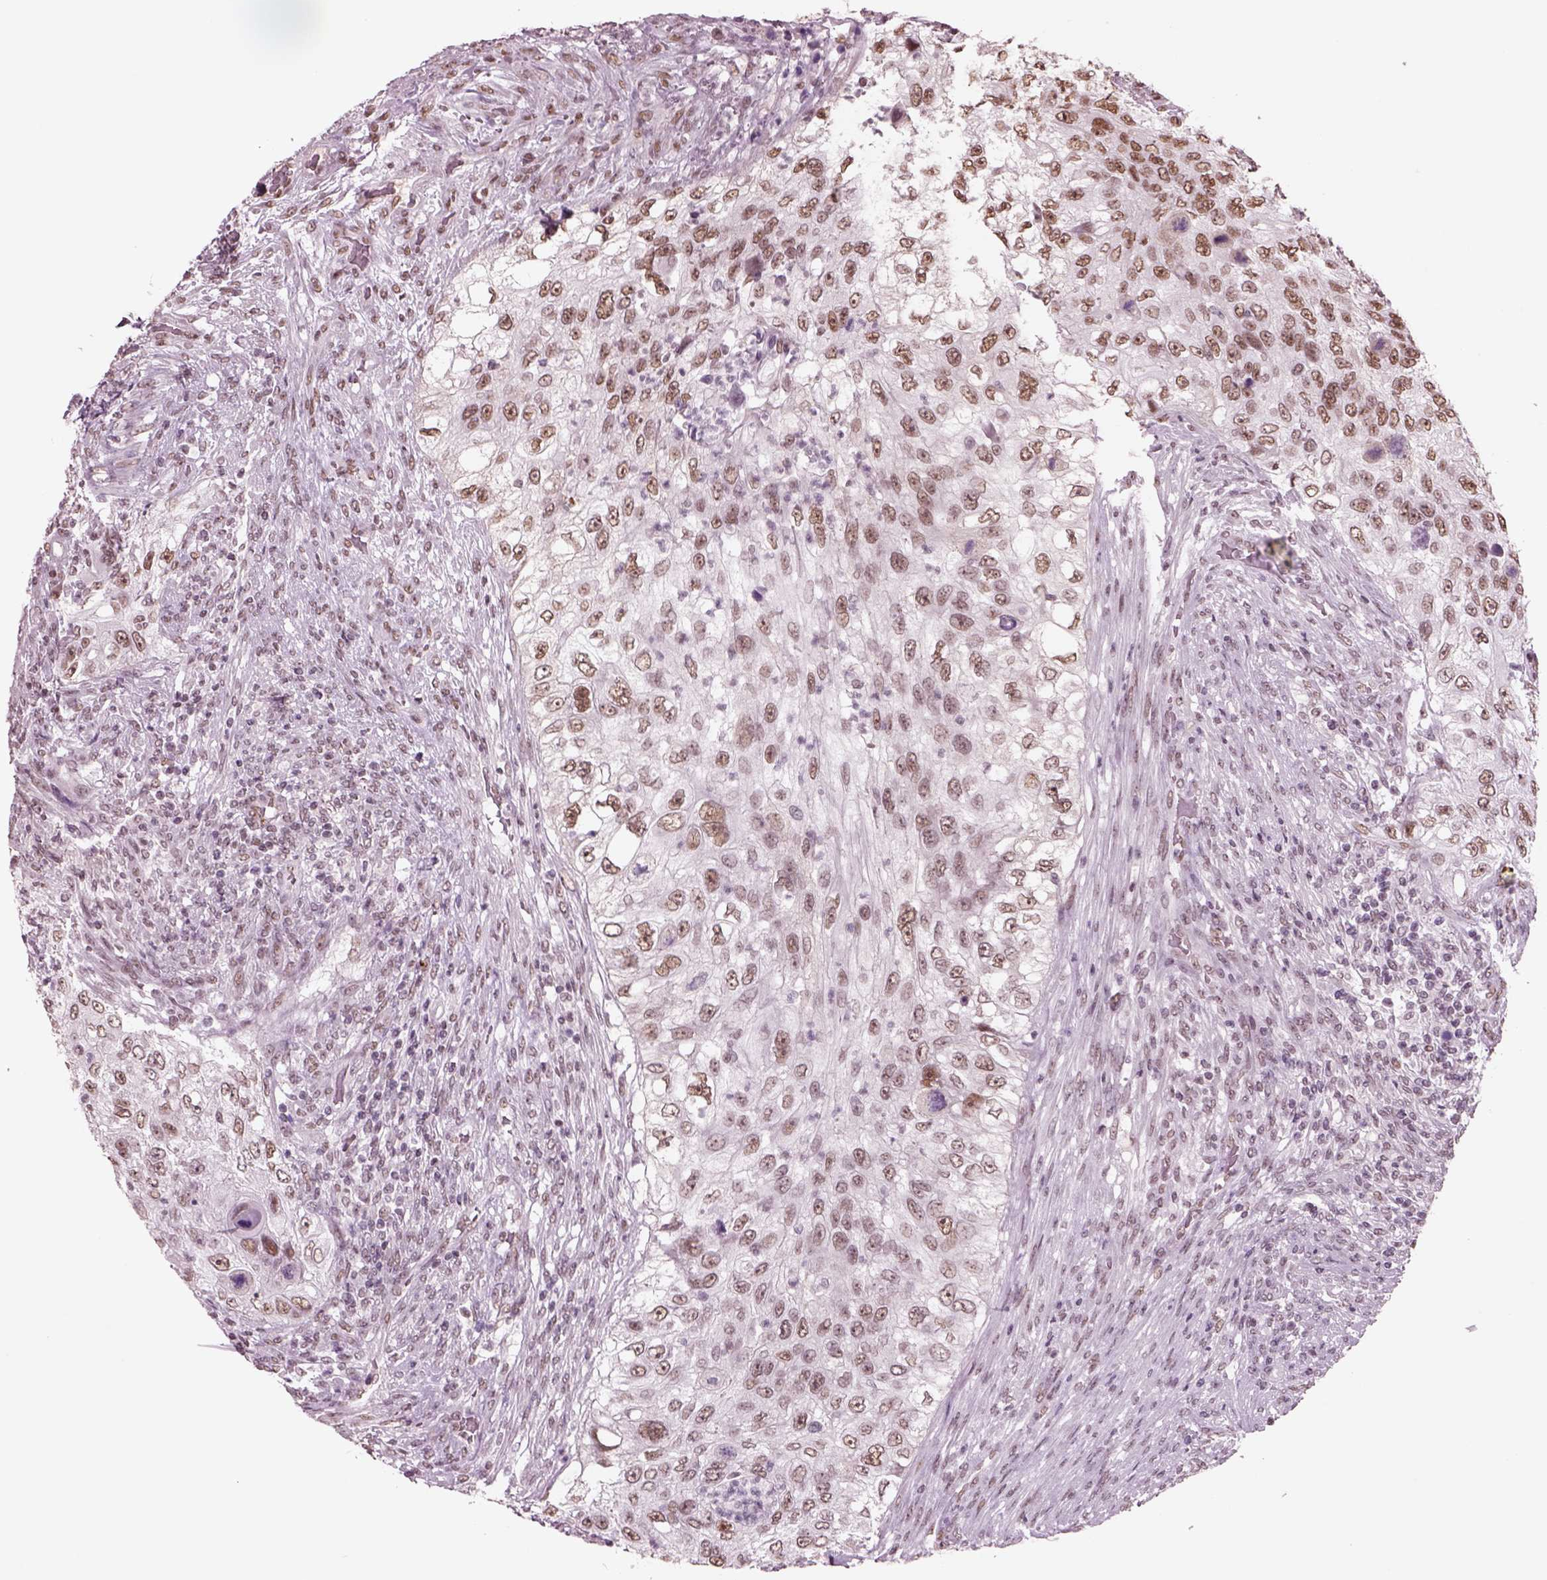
{"staining": {"intensity": "moderate", "quantity": ">75%", "location": "nuclear"}, "tissue": "urothelial cancer", "cell_type": "Tumor cells", "image_type": "cancer", "snomed": [{"axis": "morphology", "description": "Urothelial carcinoma, High grade"}, {"axis": "topography", "description": "Urinary bladder"}], "caption": "Urothelial cancer was stained to show a protein in brown. There is medium levels of moderate nuclear positivity in about >75% of tumor cells.", "gene": "SEPHS1", "patient": {"sex": "female", "age": 60}}